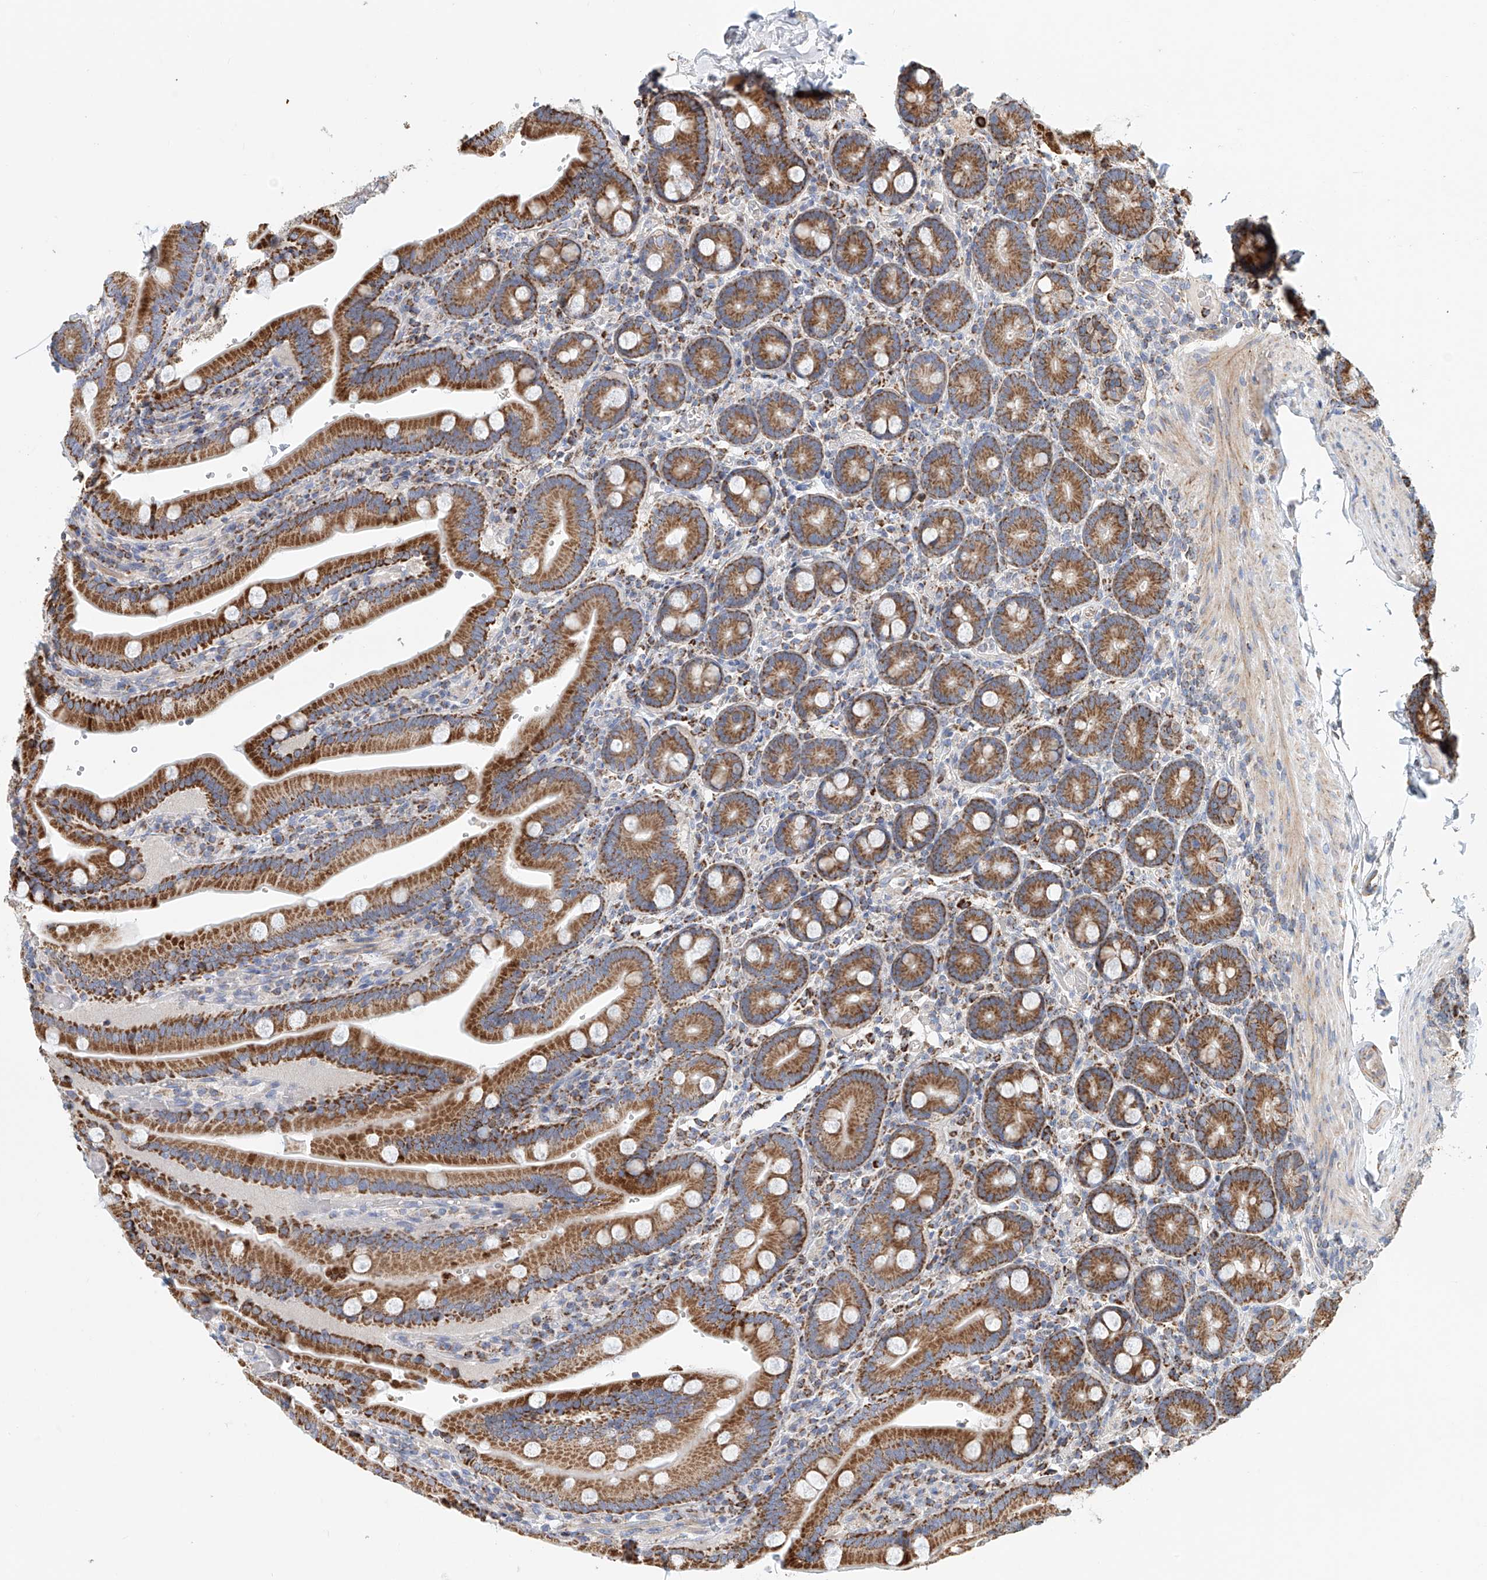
{"staining": {"intensity": "strong", "quantity": ">75%", "location": "cytoplasmic/membranous"}, "tissue": "duodenum", "cell_type": "Glandular cells", "image_type": "normal", "snomed": [{"axis": "morphology", "description": "Normal tissue, NOS"}, {"axis": "topography", "description": "Duodenum"}], "caption": "A micrograph of duodenum stained for a protein reveals strong cytoplasmic/membranous brown staining in glandular cells.", "gene": "MCL1", "patient": {"sex": "female", "age": 62}}